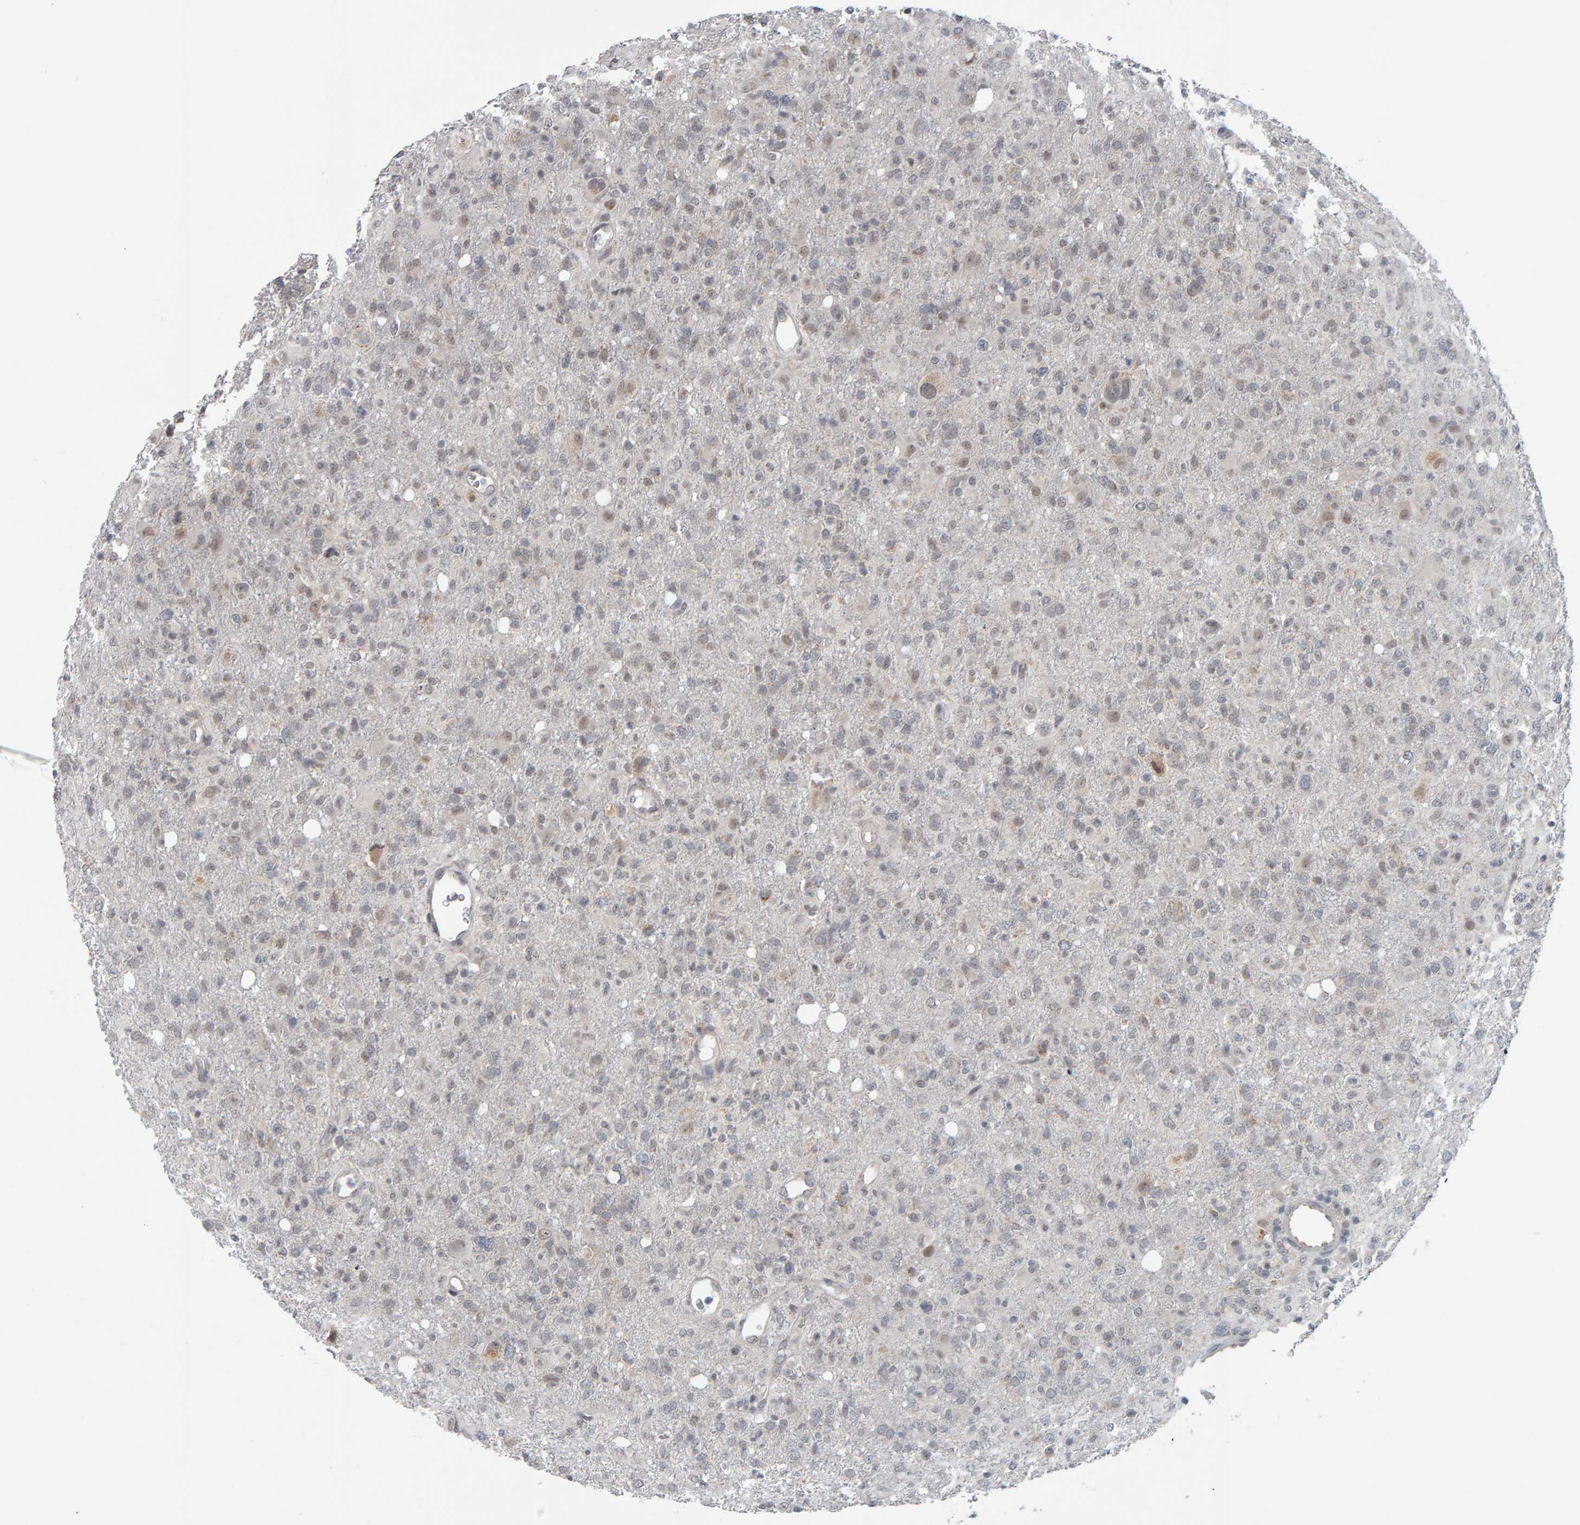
{"staining": {"intensity": "weak", "quantity": "<25%", "location": "nuclear"}, "tissue": "glioma", "cell_type": "Tumor cells", "image_type": "cancer", "snomed": [{"axis": "morphology", "description": "Glioma, malignant, High grade"}, {"axis": "topography", "description": "Brain"}], "caption": "IHC micrograph of neoplastic tissue: human glioma stained with DAB shows no significant protein expression in tumor cells.", "gene": "DAP3", "patient": {"sex": "female", "age": 57}}